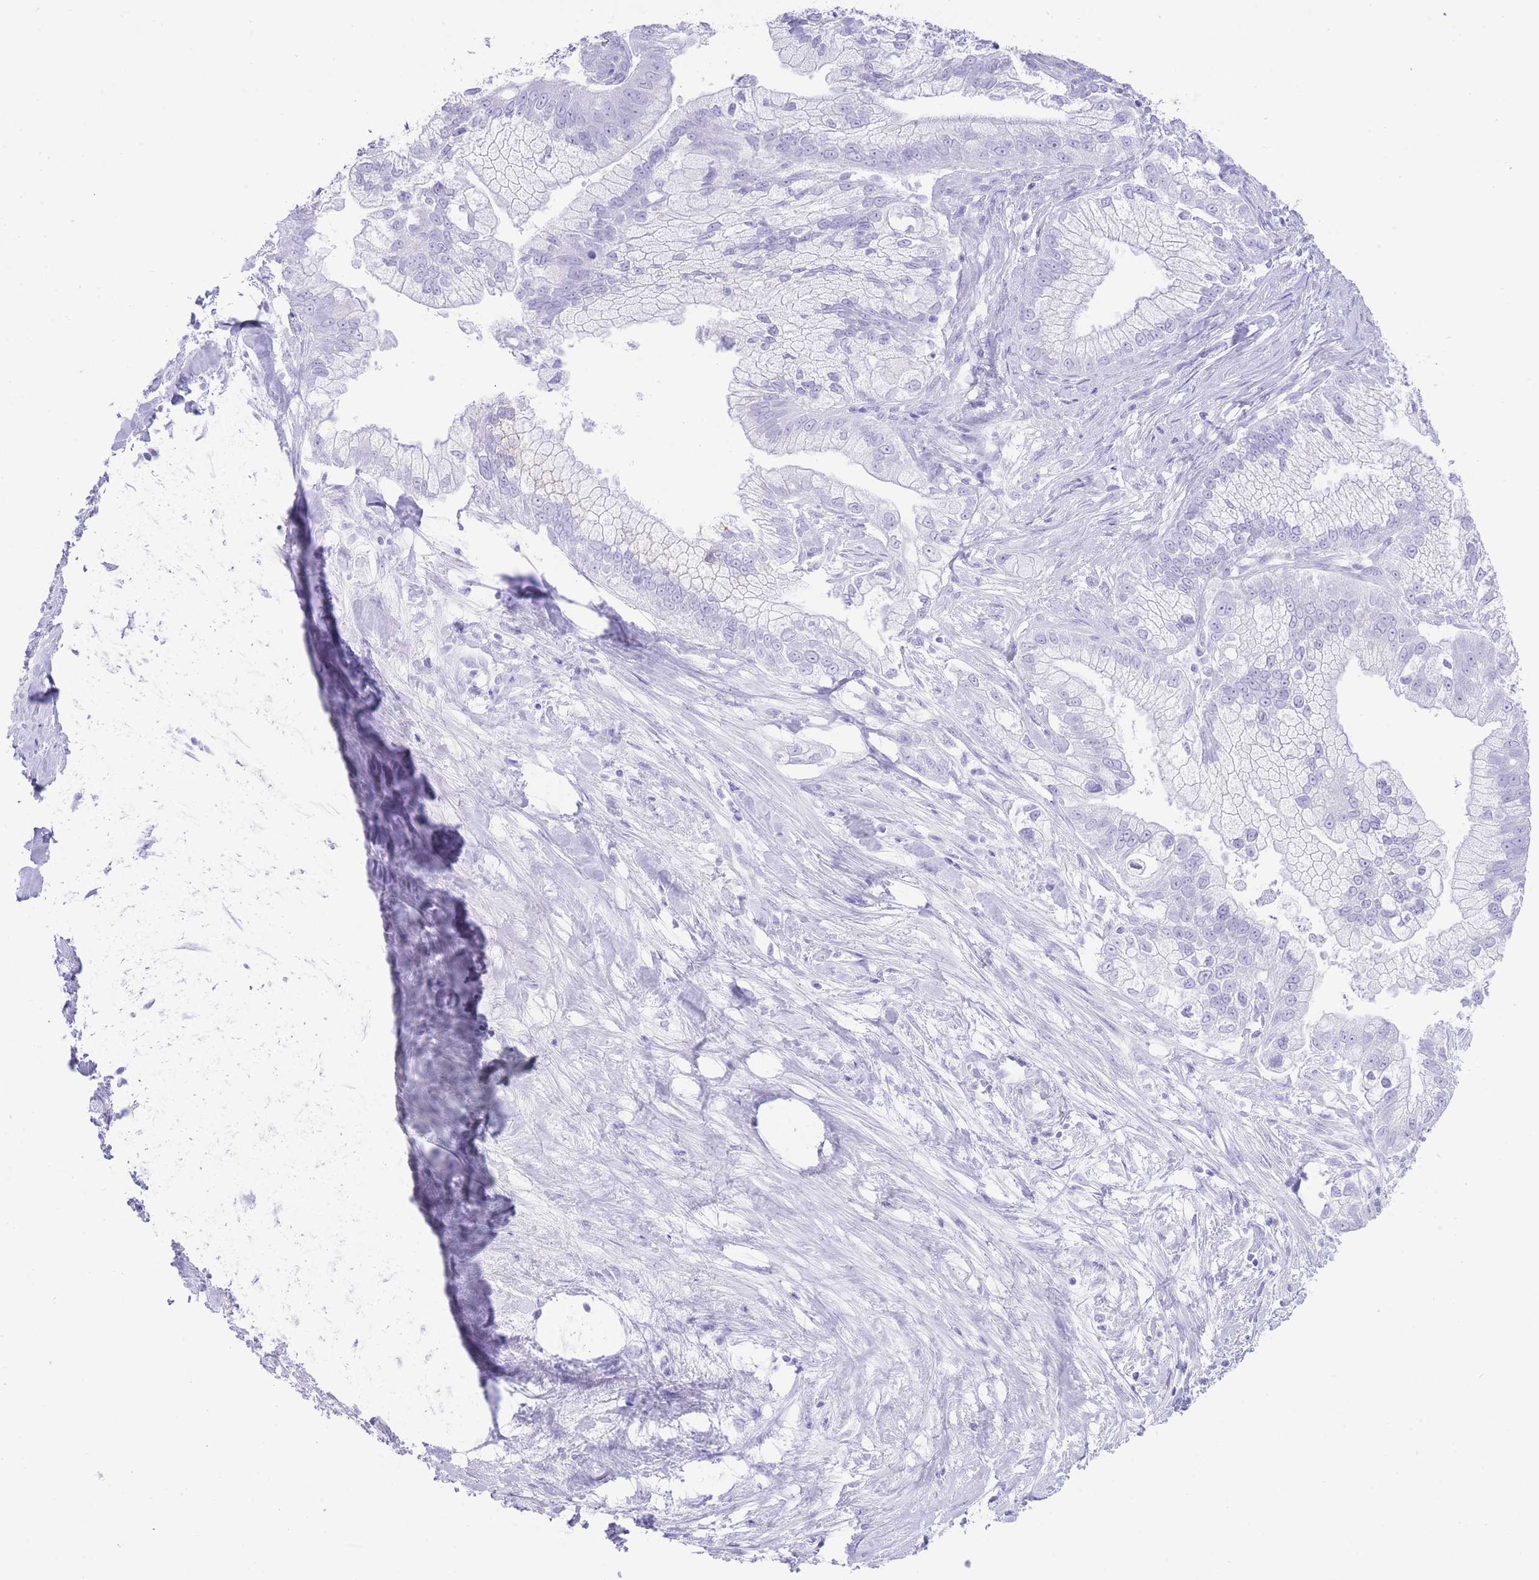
{"staining": {"intensity": "negative", "quantity": "none", "location": "none"}, "tissue": "pancreatic cancer", "cell_type": "Tumor cells", "image_type": "cancer", "snomed": [{"axis": "morphology", "description": "Adenocarcinoma, NOS"}, {"axis": "topography", "description": "Pancreas"}], "caption": "DAB immunohistochemical staining of pancreatic cancer (adenocarcinoma) demonstrates no significant positivity in tumor cells. Nuclei are stained in blue.", "gene": "ELOA2", "patient": {"sex": "male", "age": 70}}